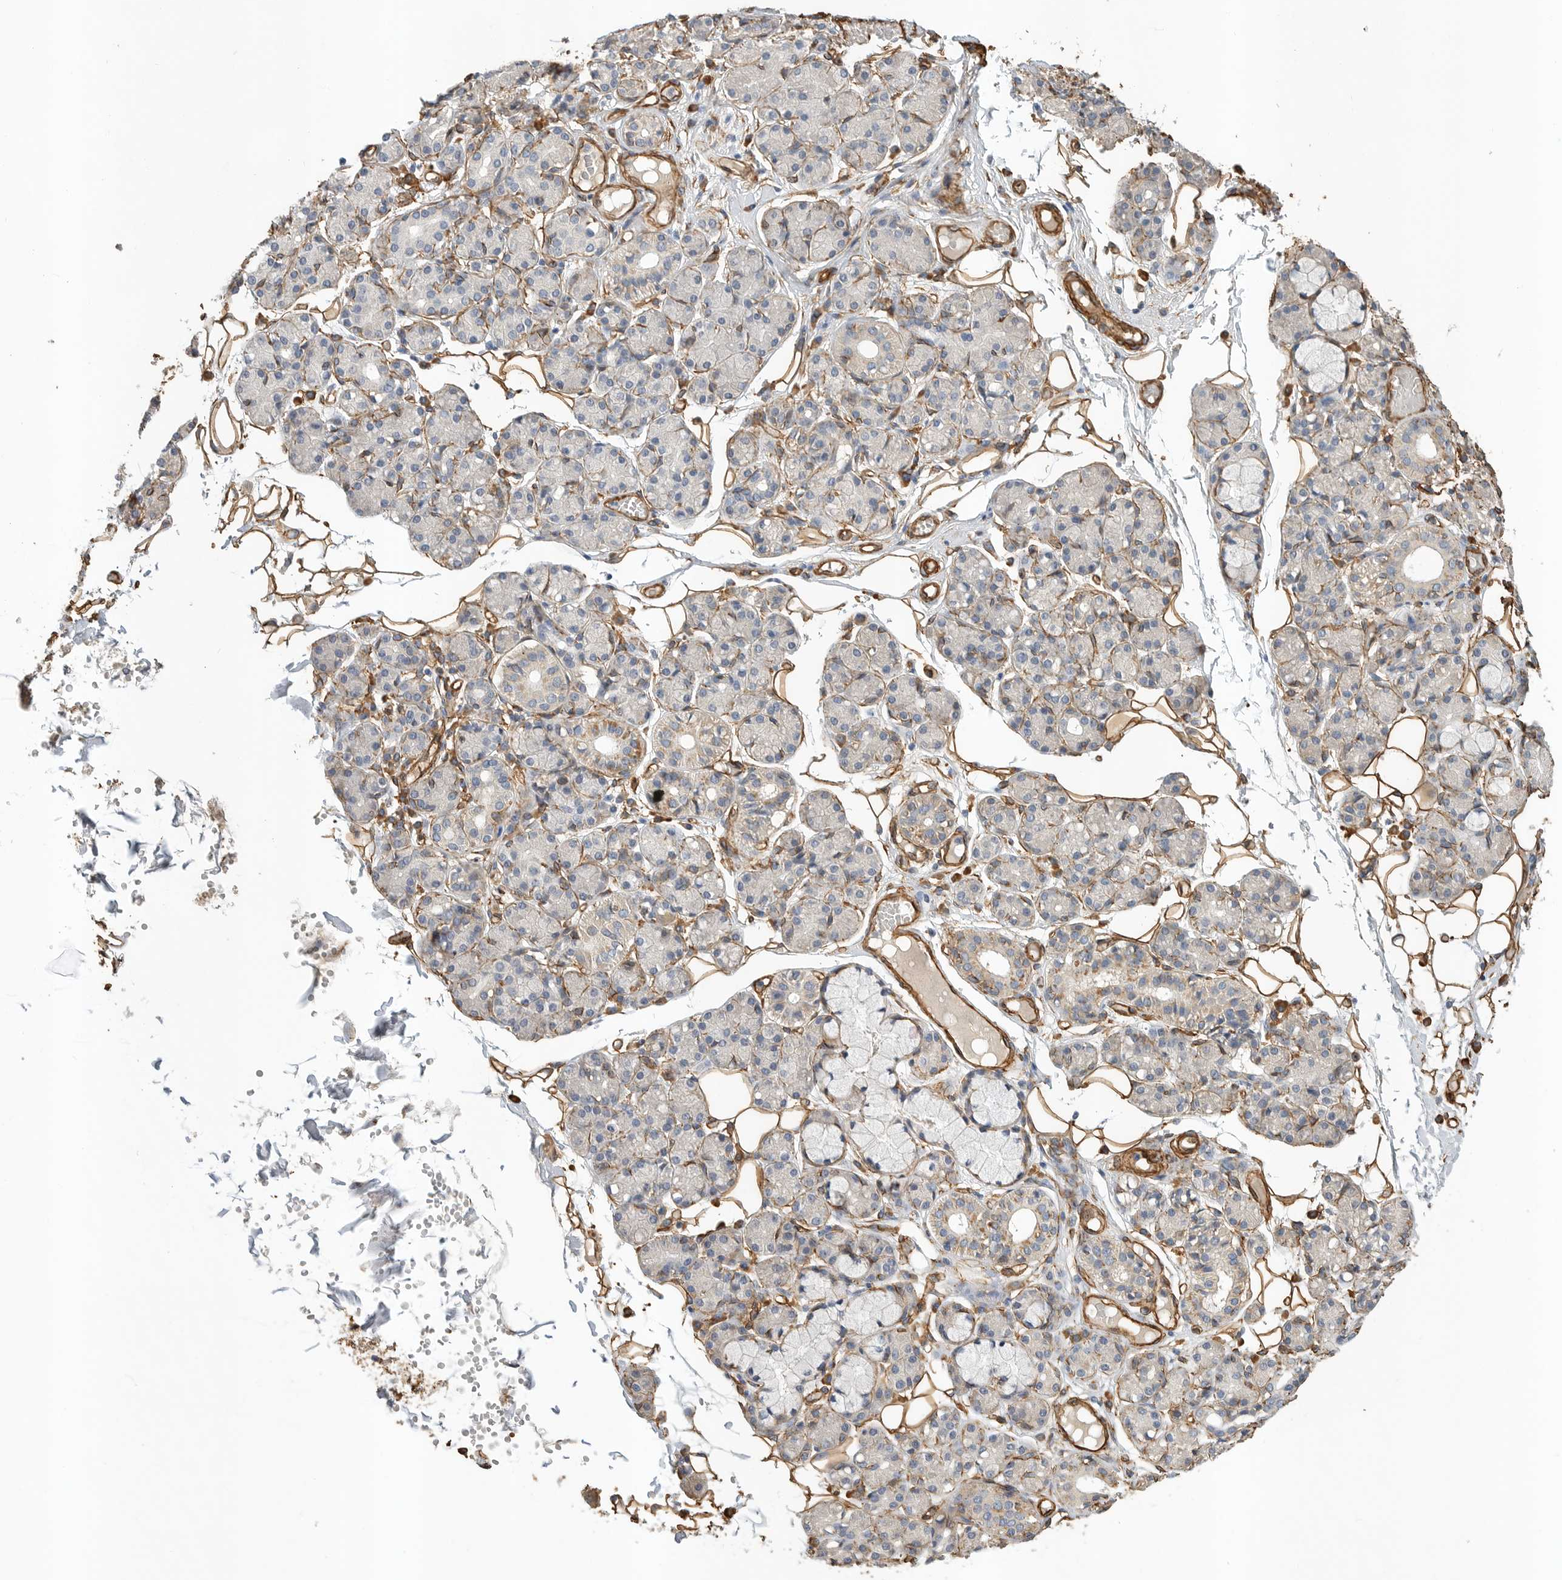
{"staining": {"intensity": "weak", "quantity": "<25%", "location": "cytoplasmic/membranous"}, "tissue": "salivary gland", "cell_type": "Glandular cells", "image_type": "normal", "snomed": [{"axis": "morphology", "description": "Normal tissue, NOS"}, {"axis": "topography", "description": "Salivary gland"}], "caption": "DAB (3,3'-diaminobenzidine) immunohistochemical staining of unremarkable human salivary gland demonstrates no significant staining in glandular cells.", "gene": "JMJD4", "patient": {"sex": "male", "age": 63}}